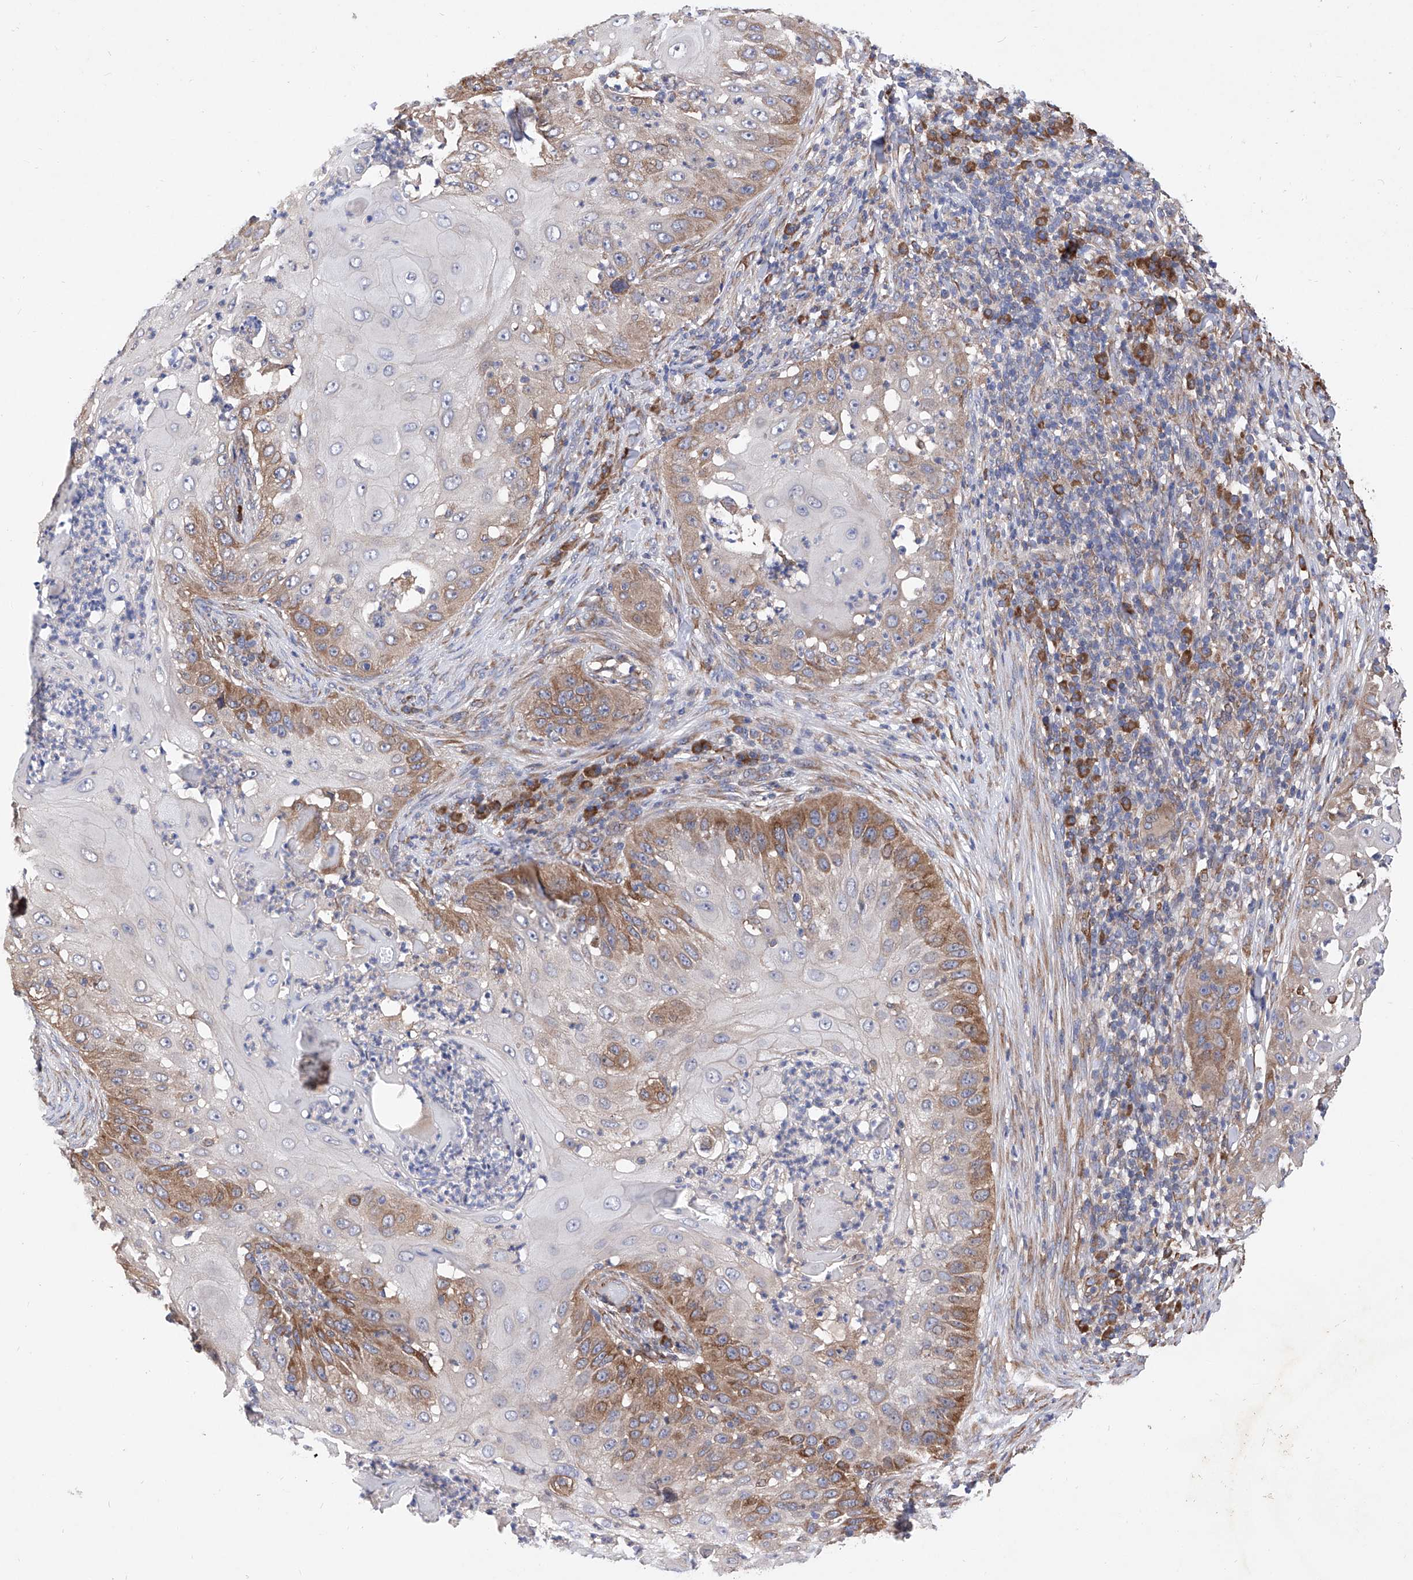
{"staining": {"intensity": "moderate", "quantity": "25%-75%", "location": "cytoplasmic/membranous"}, "tissue": "skin cancer", "cell_type": "Tumor cells", "image_type": "cancer", "snomed": [{"axis": "morphology", "description": "Squamous cell carcinoma, NOS"}, {"axis": "topography", "description": "Skin"}], "caption": "IHC image of skin cancer stained for a protein (brown), which reveals medium levels of moderate cytoplasmic/membranous staining in about 25%-75% of tumor cells.", "gene": "INPP5B", "patient": {"sex": "female", "age": 44}}